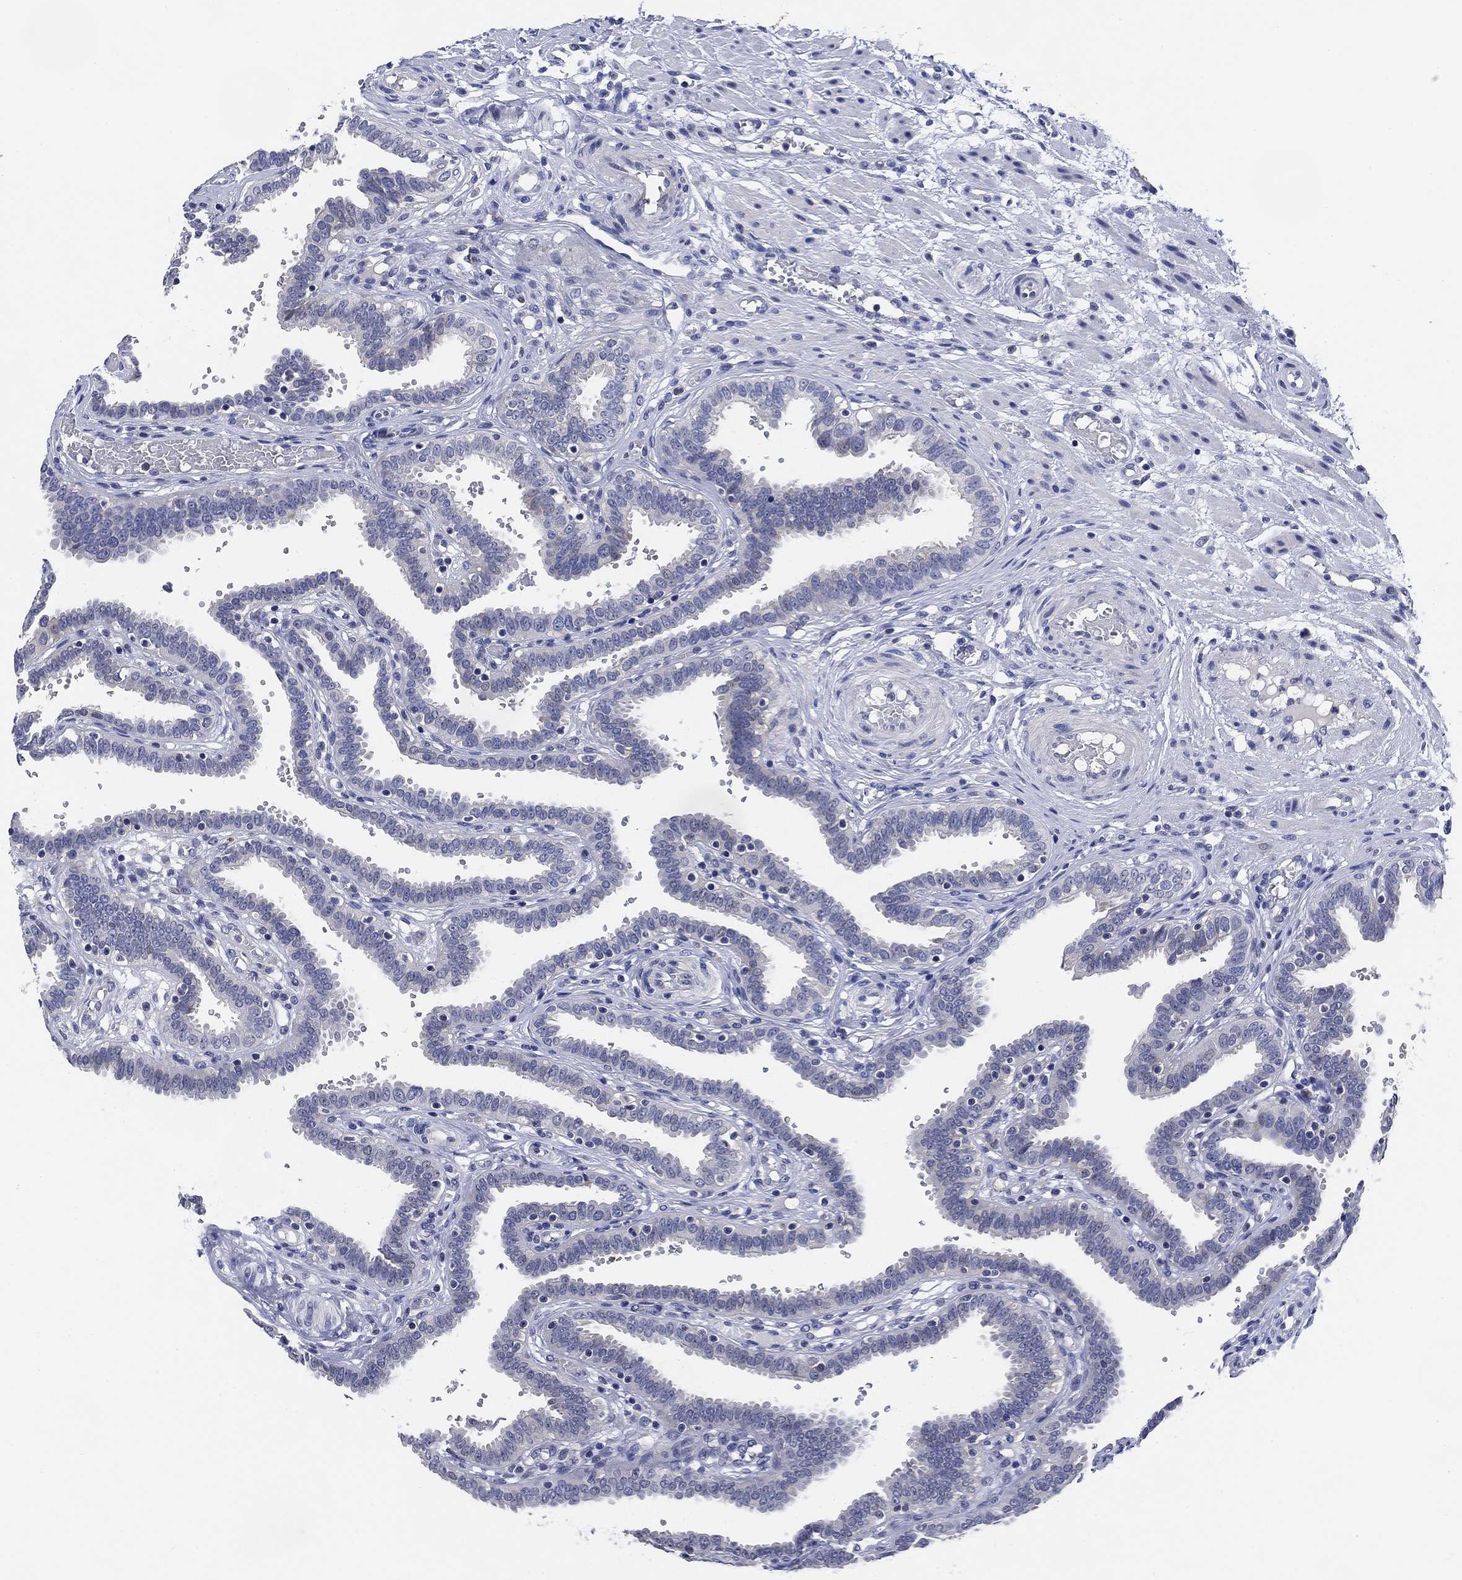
{"staining": {"intensity": "negative", "quantity": "none", "location": "none"}, "tissue": "fallopian tube", "cell_type": "Glandular cells", "image_type": "normal", "snomed": [{"axis": "morphology", "description": "Normal tissue, NOS"}, {"axis": "topography", "description": "Fallopian tube"}], "caption": "IHC photomicrograph of unremarkable fallopian tube: fallopian tube stained with DAB exhibits no significant protein staining in glandular cells. (DAB IHC visualized using brightfield microscopy, high magnification).", "gene": "DAZL", "patient": {"sex": "female", "age": 37}}